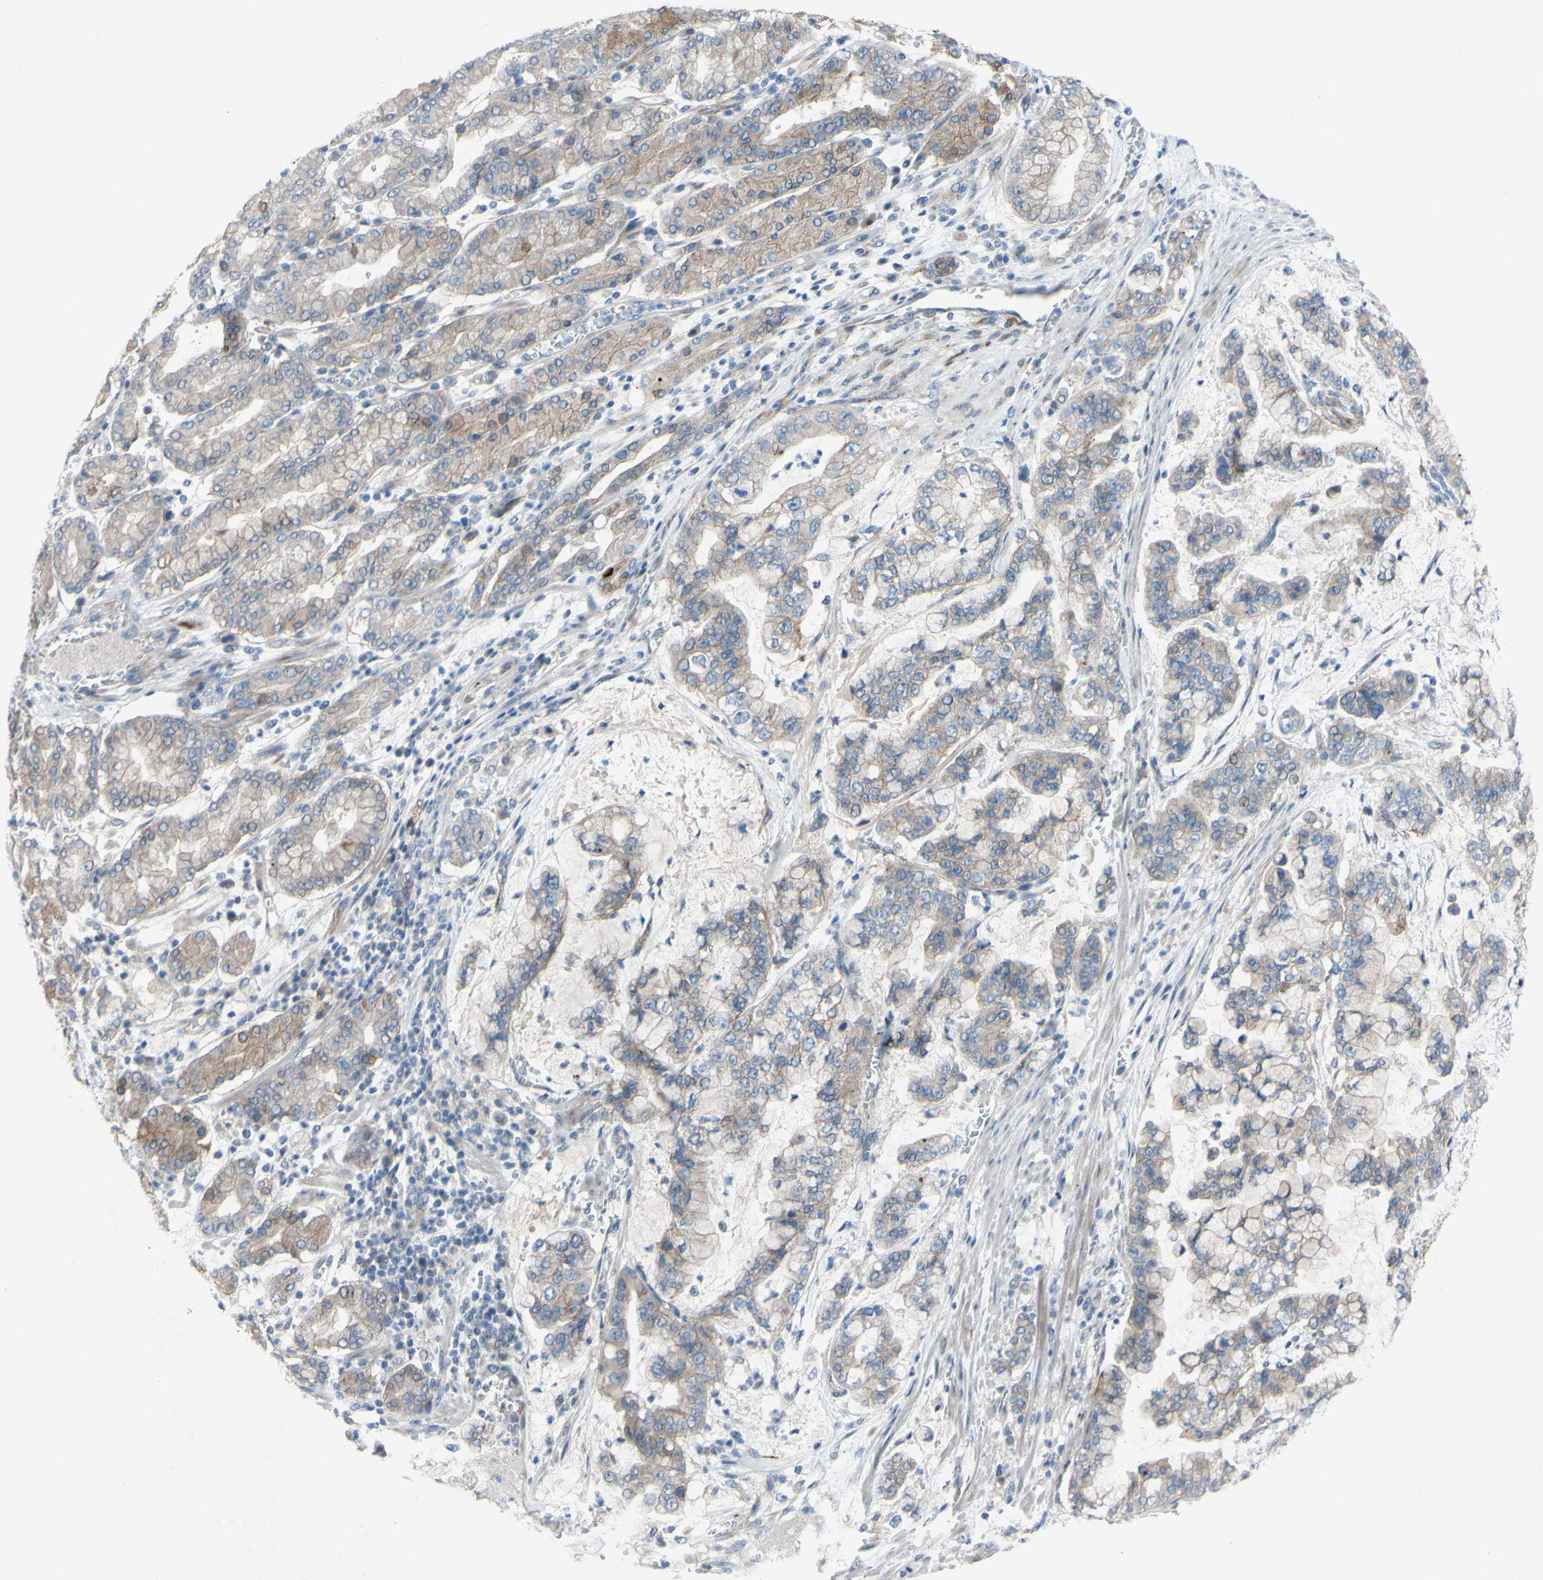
{"staining": {"intensity": "moderate", "quantity": "25%-75%", "location": "cytoplasmic/membranous"}, "tissue": "stomach cancer", "cell_type": "Tumor cells", "image_type": "cancer", "snomed": [{"axis": "morphology", "description": "Normal tissue, NOS"}, {"axis": "morphology", "description": "Adenocarcinoma, NOS"}, {"axis": "topography", "description": "Stomach, upper"}, {"axis": "topography", "description": "Stomach"}], "caption": "The image exhibits immunohistochemical staining of adenocarcinoma (stomach). There is moderate cytoplasmic/membranous expression is appreciated in about 25%-75% of tumor cells. (Stains: DAB in brown, nuclei in blue, Microscopy: brightfield microscopy at high magnification).", "gene": "CDCP1", "patient": {"sex": "male", "age": 76}}